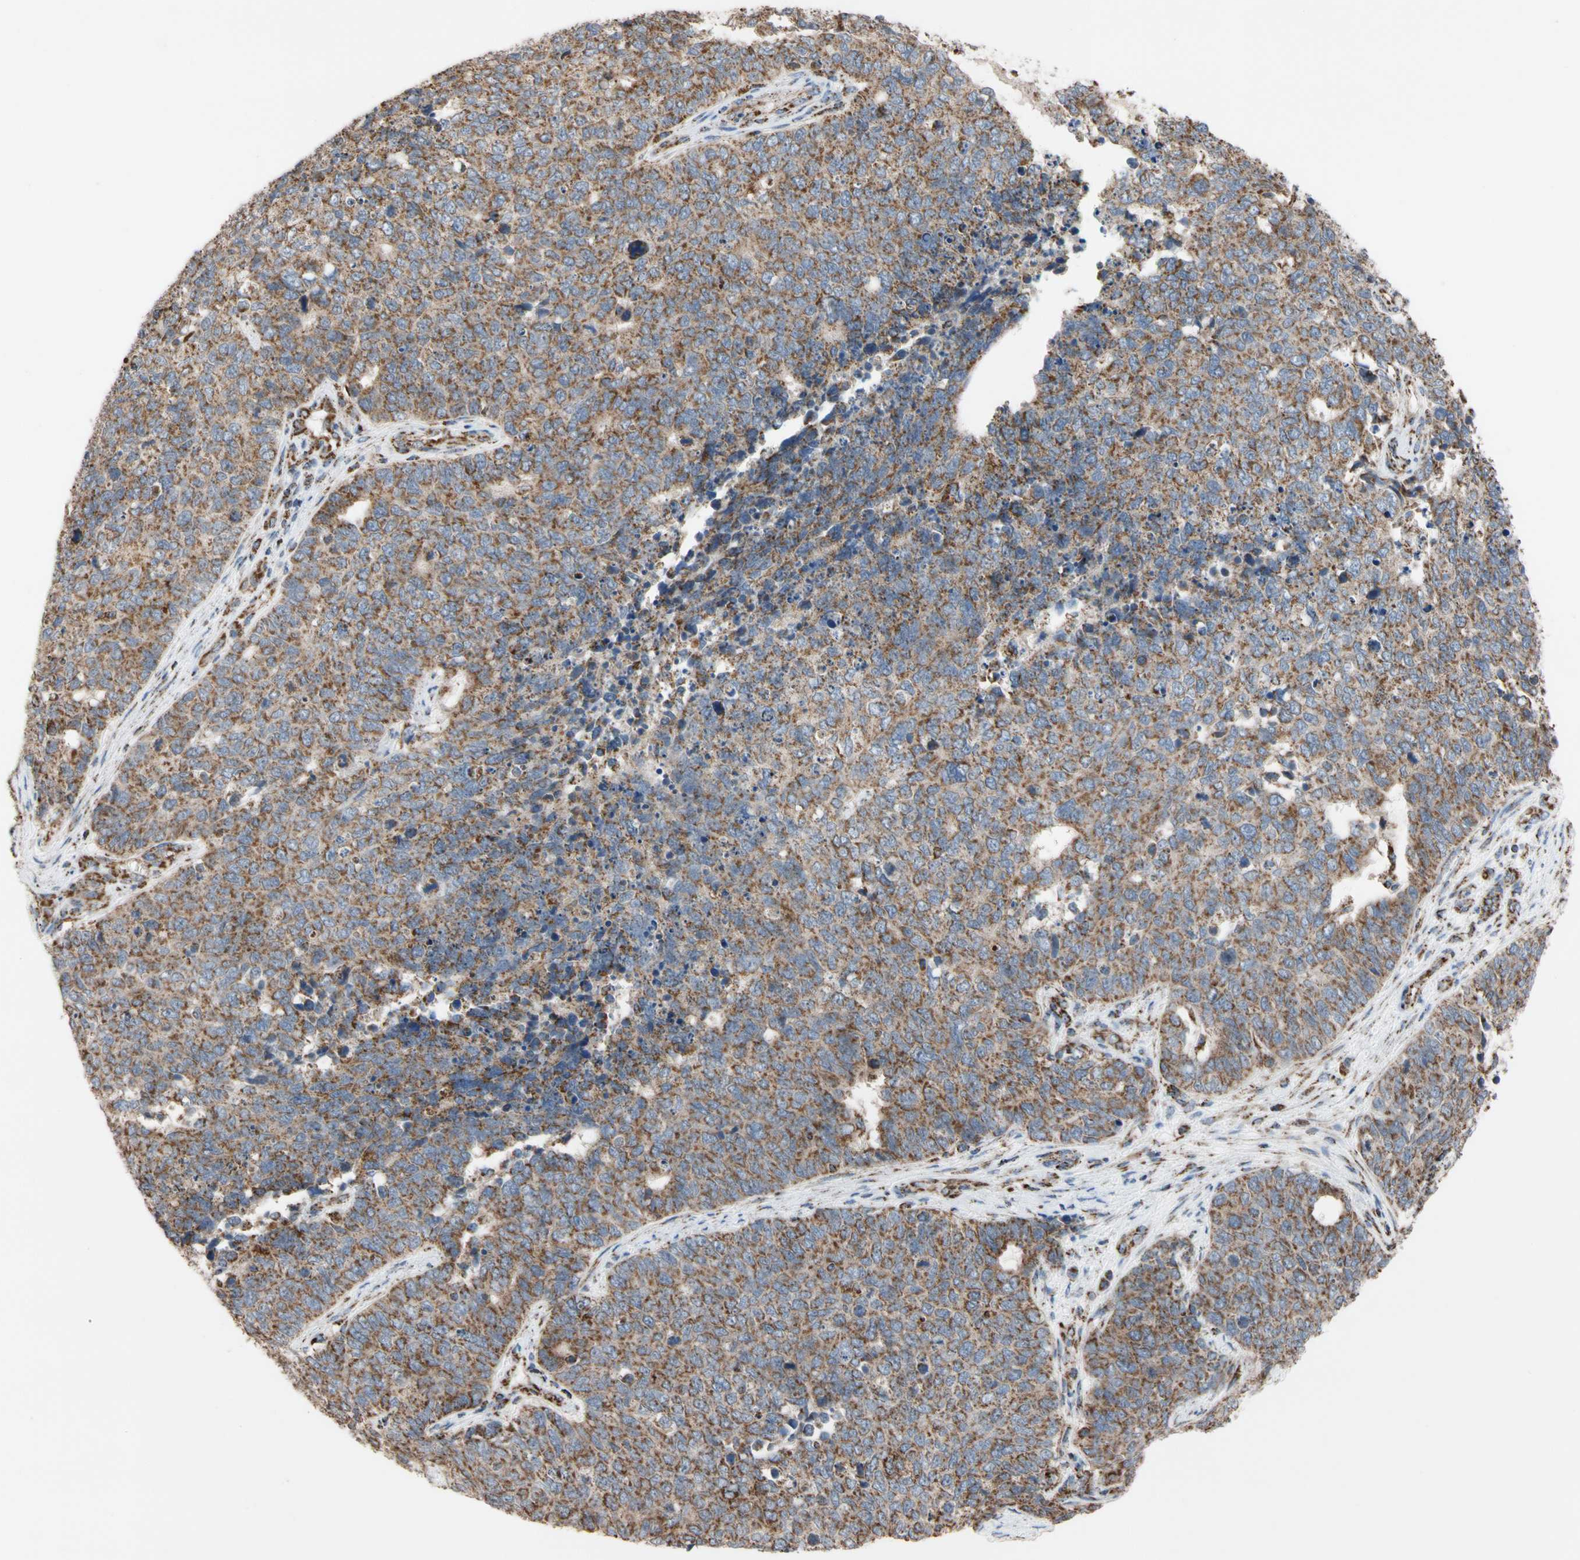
{"staining": {"intensity": "moderate", "quantity": ">75%", "location": "cytoplasmic/membranous"}, "tissue": "cervical cancer", "cell_type": "Tumor cells", "image_type": "cancer", "snomed": [{"axis": "morphology", "description": "Squamous cell carcinoma, NOS"}, {"axis": "topography", "description": "Cervix"}], "caption": "DAB (3,3'-diaminobenzidine) immunohistochemical staining of cervical cancer demonstrates moderate cytoplasmic/membranous protein positivity in approximately >75% of tumor cells. Using DAB (brown) and hematoxylin (blue) stains, captured at high magnification using brightfield microscopy.", "gene": "FAM110B", "patient": {"sex": "female", "age": 63}}